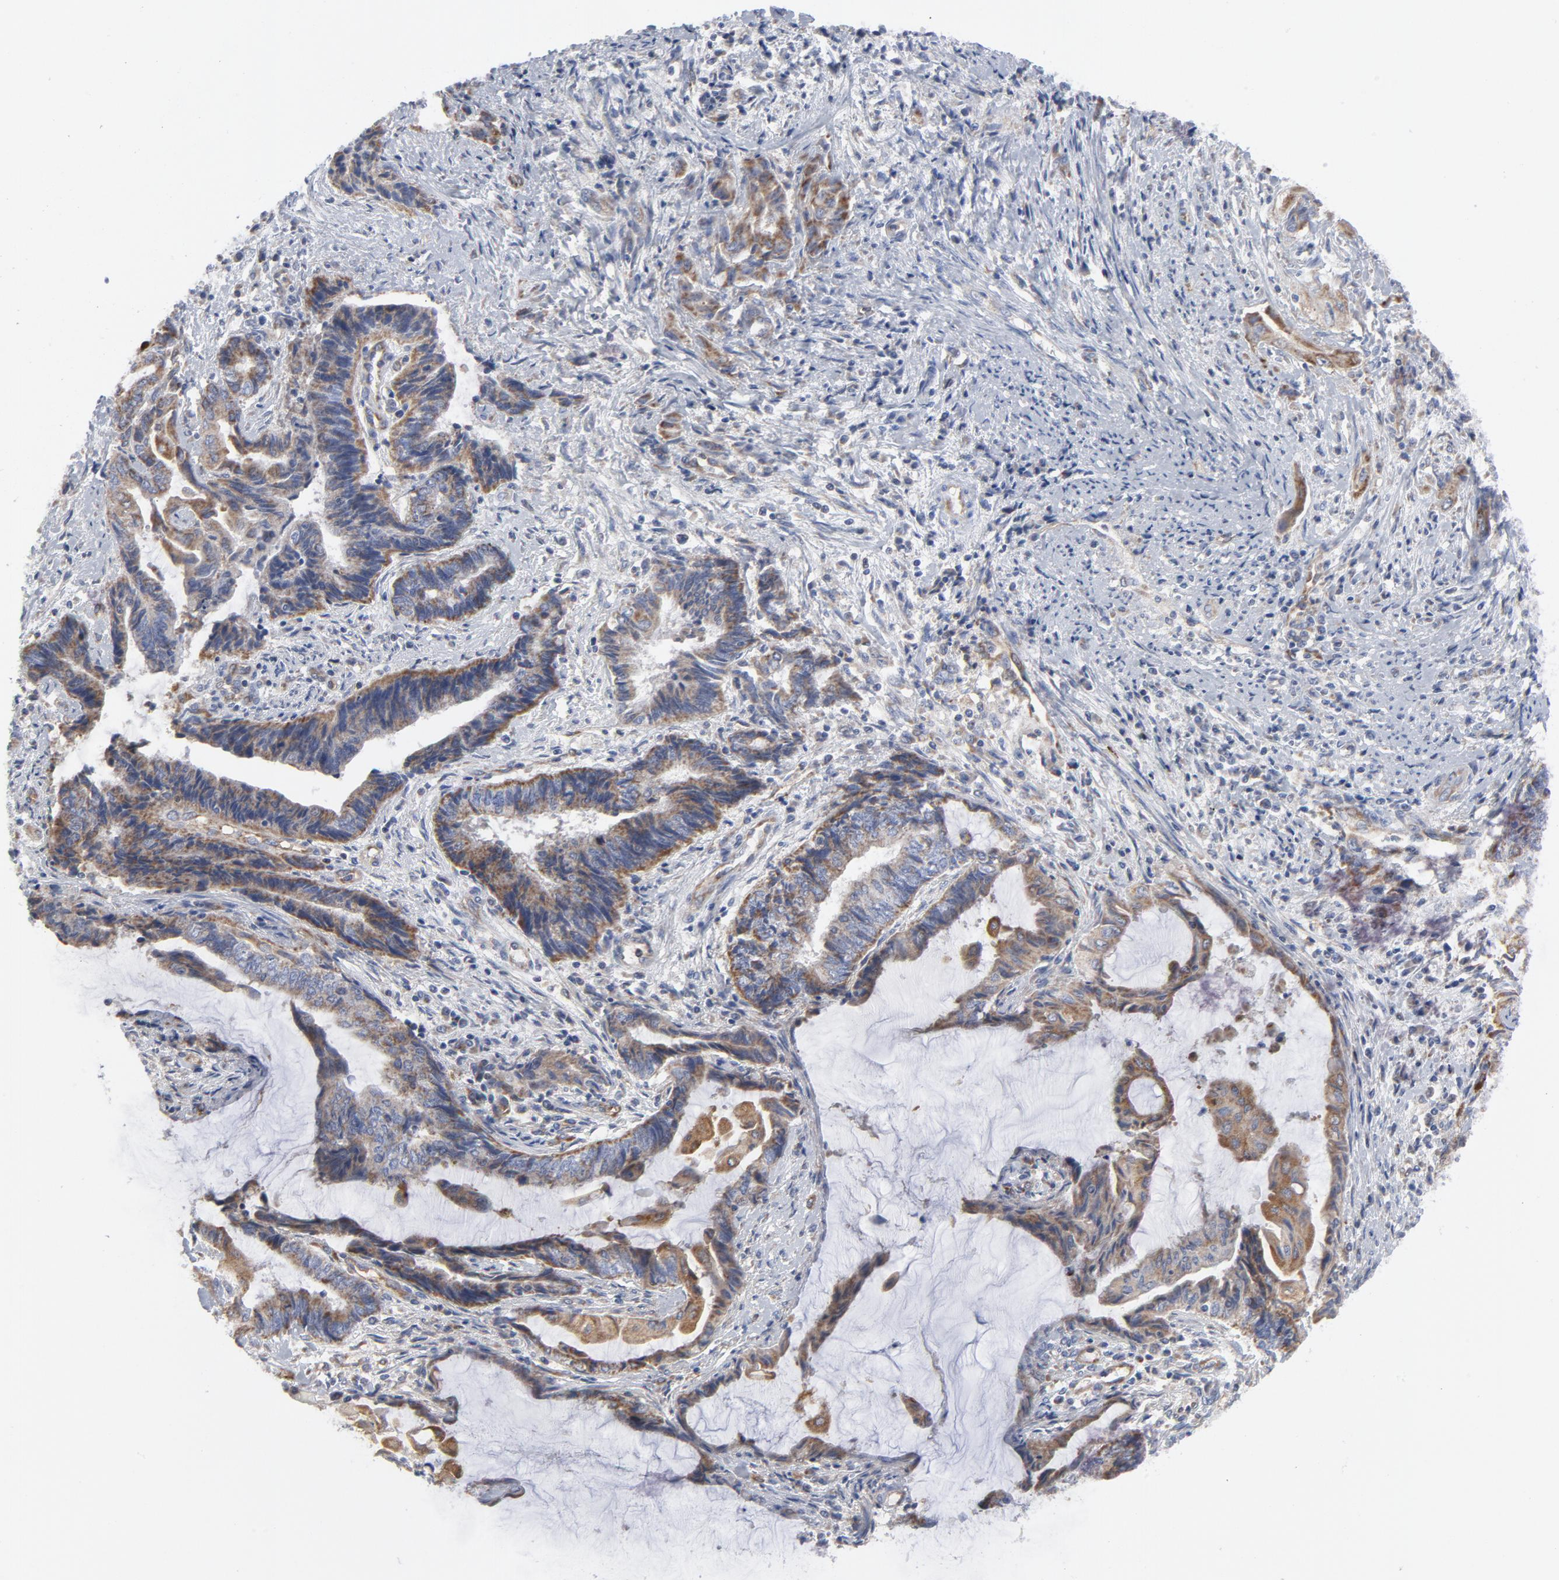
{"staining": {"intensity": "moderate", "quantity": ">75%", "location": "cytoplasmic/membranous"}, "tissue": "endometrial cancer", "cell_type": "Tumor cells", "image_type": "cancer", "snomed": [{"axis": "morphology", "description": "Adenocarcinoma, NOS"}, {"axis": "topography", "description": "Uterus"}, {"axis": "topography", "description": "Endometrium"}], "caption": "Immunohistochemical staining of human endometrial adenocarcinoma shows medium levels of moderate cytoplasmic/membranous staining in about >75% of tumor cells.", "gene": "OXA1L", "patient": {"sex": "female", "age": 70}}